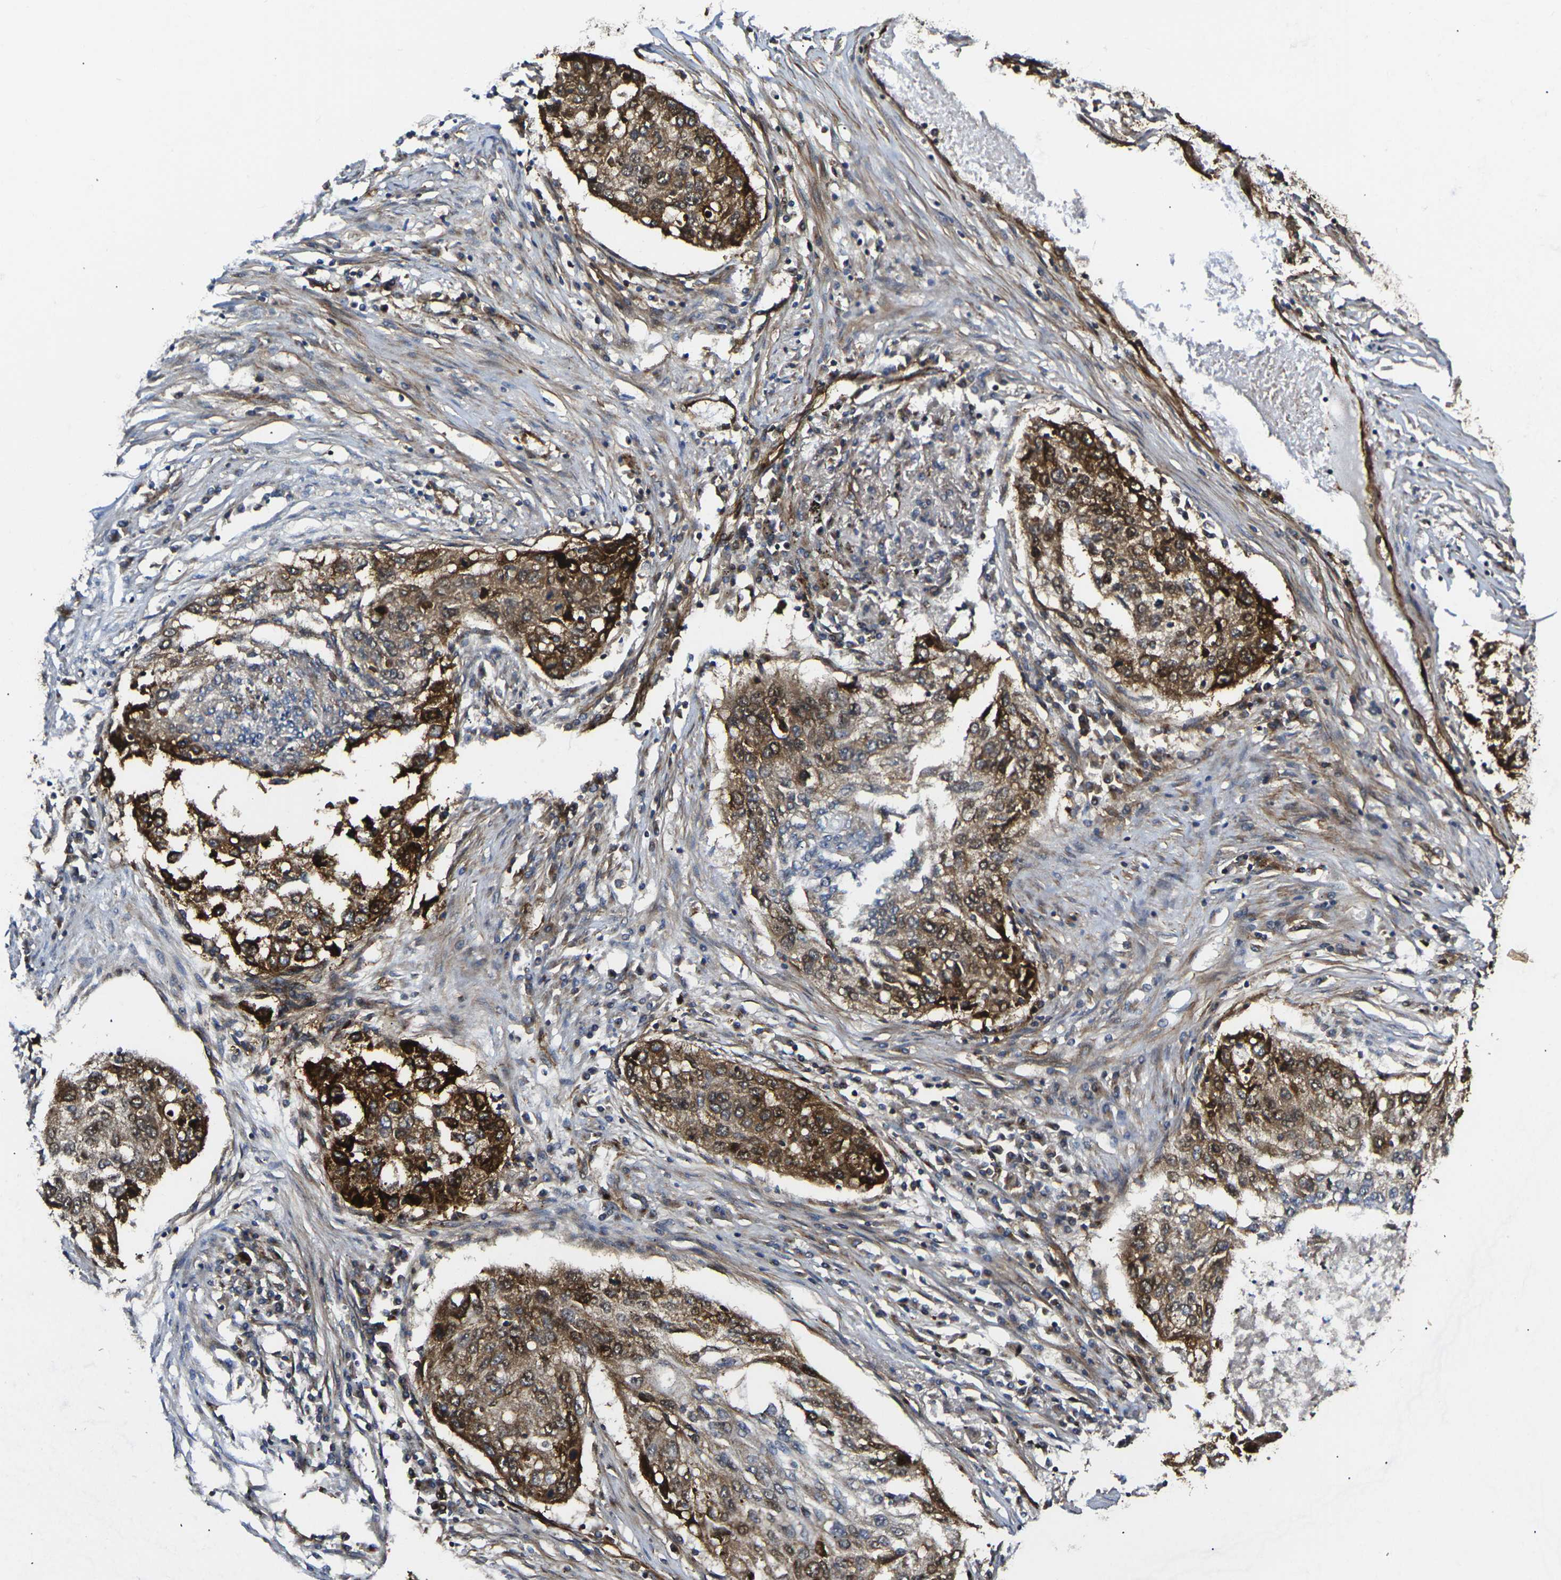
{"staining": {"intensity": "strong", "quantity": ">75%", "location": "cytoplasmic/membranous,nuclear"}, "tissue": "lung cancer", "cell_type": "Tumor cells", "image_type": "cancer", "snomed": [{"axis": "morphology", "description": "Squamous cell carcinoma, NOS"}, {"axis": "topography", "description": "Lung"}], "caption": "Squamous cell carcinoma (lung) stained for a protein exhibits strong cytoplasmic/membranous and nuclear positivity in tumor cells. The staining is performed using DAB brown chromogen to label protein expression. The nuclei are counter-stained blue using hematoxylin.", "gene": "ECE1", "patient": {"sex": "female", "age": 63}}